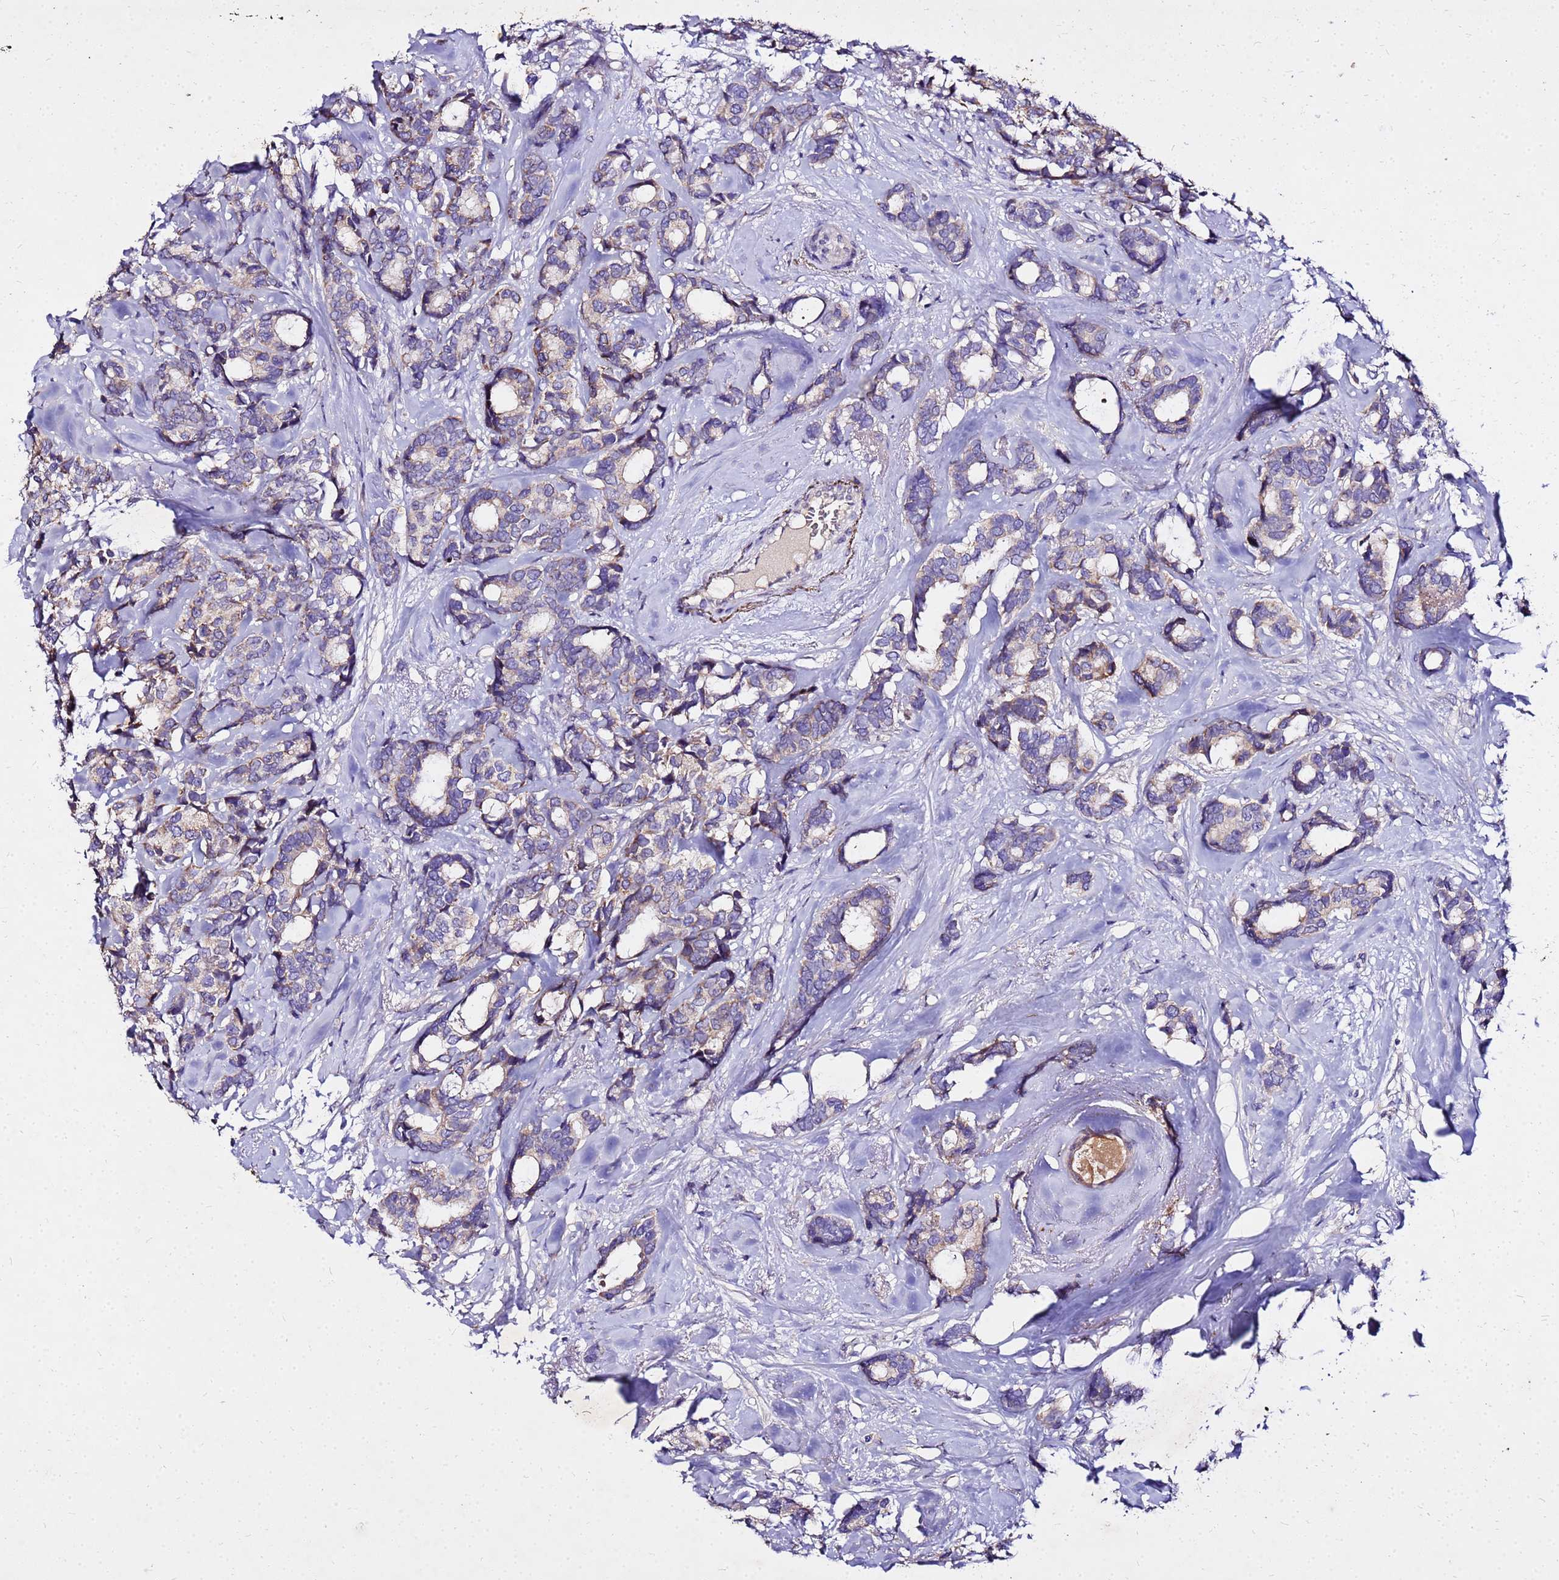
{"staining": {"intensity": "weak", "quantity": "25%-75%", "location": "cytoplasmic/membranous"}, "tissue": "breast cancer", "cell_type": "Tumor cells", "image_type": "cancer", "snomed": [{"axis": "morphology", "description": "Duct carcinoma"}, {"axis": "topography", "description": "Breast"}], "caption": "This micrograph reveals breast cancer (intraductal carcinoma) stained with immunohistochemistry to label a protein in brown. The cytoplasmic/membranous of tumor cells show weak positivity for the protein. Nuclei are counter-stained blue.", "gene": "COX14", "patient": {"sex": "female", "age": 87}}